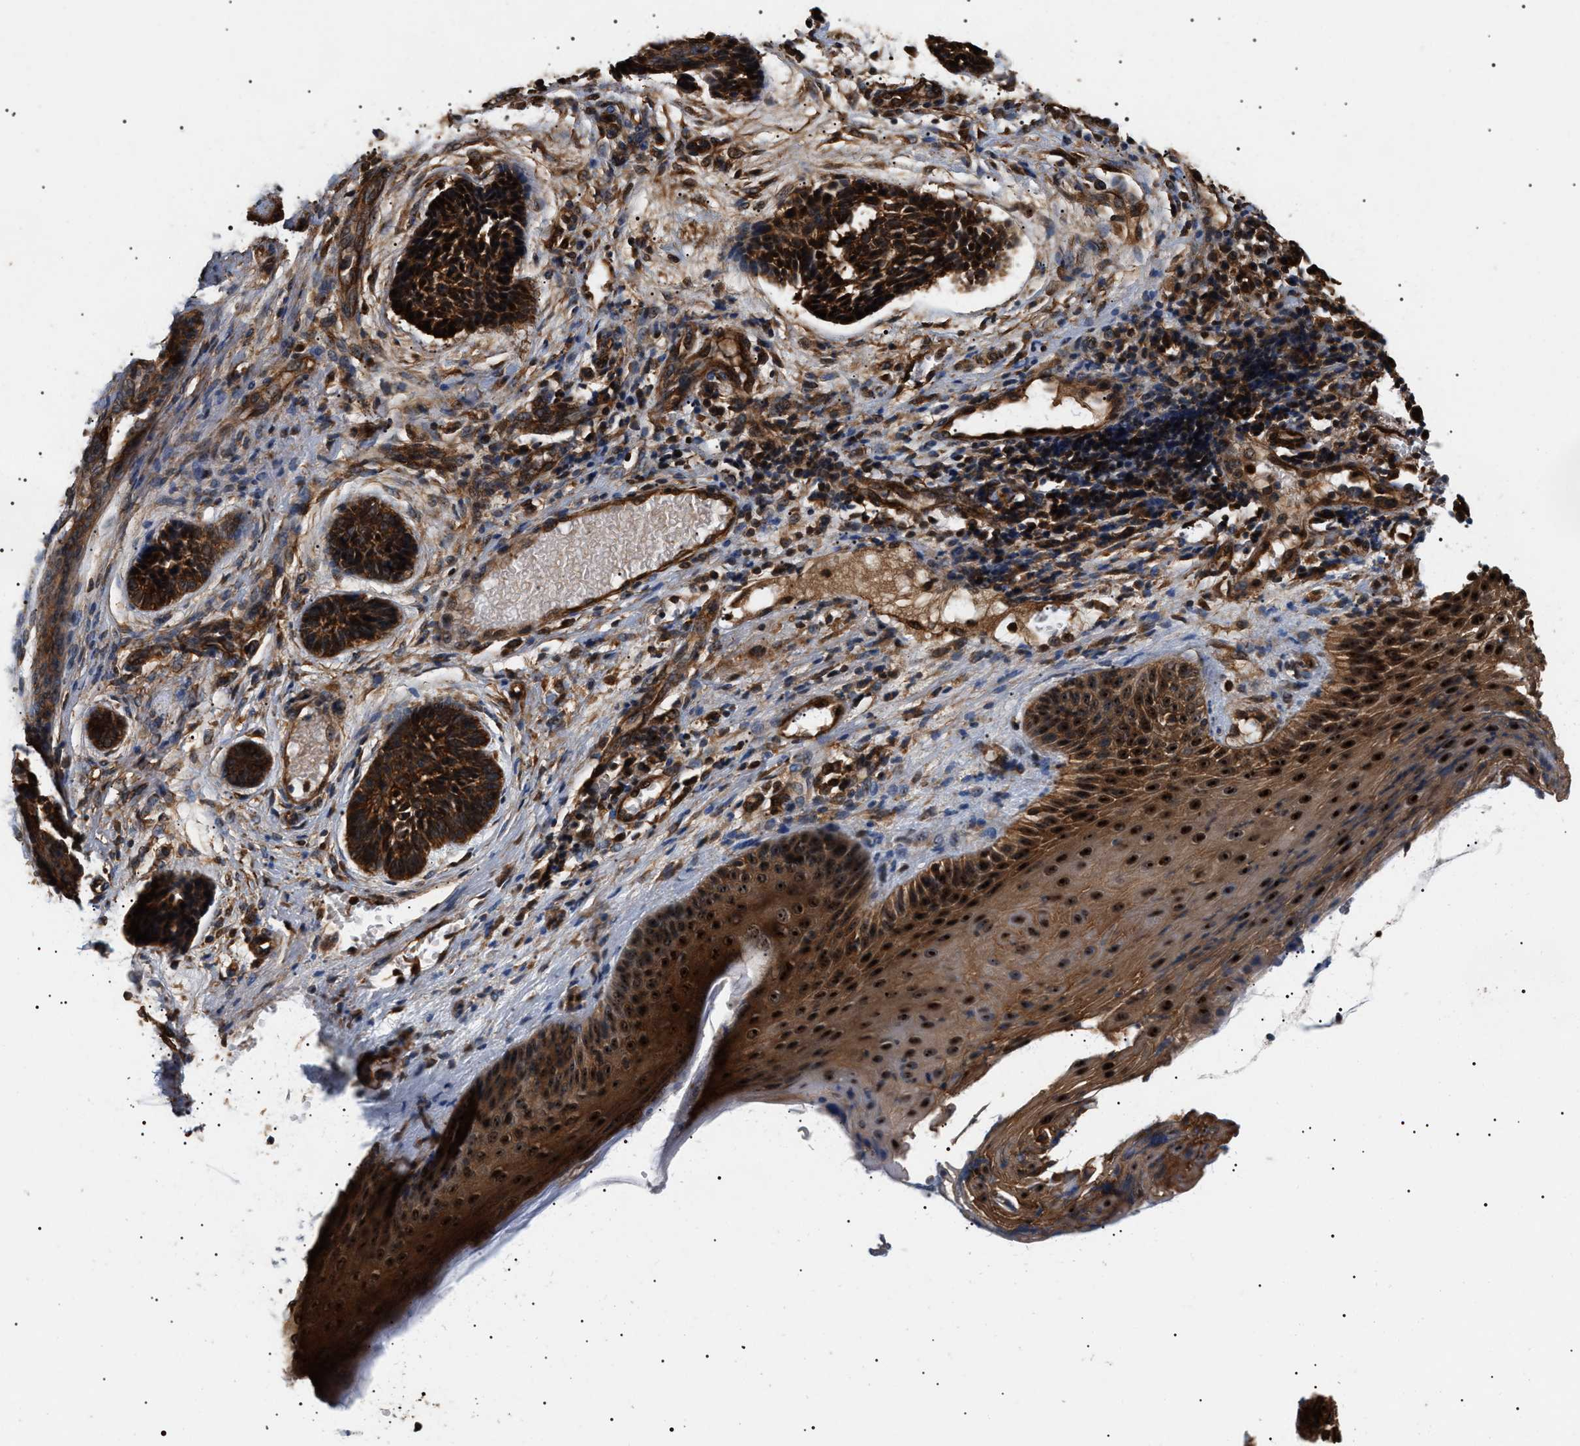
{"staining": {"intensity": "strong", "quantity": ">75%", "location": "cytoplasmic/membranous"}, "tissue": "skin cancer", "cell_type": "Tumor cells", "image_type": "cancer", "snomed": [{"axis": "morphology", "description": "Normal tissue, NOS"}, {"axis": "morphology", "description": "Basal cell carcinoma"}, {"axis": "topography", "description": "Skin"}], "caption": "IHC (DAB (3,3'-diaminobenzidine)) staining of basal cell carcinoma (skin) displays strong cytoplasmic/membranous protein expression in about >75% of tumor cells.", "gene": "SH3GLB2", "patient": {"sex": "male", "age": 63}}